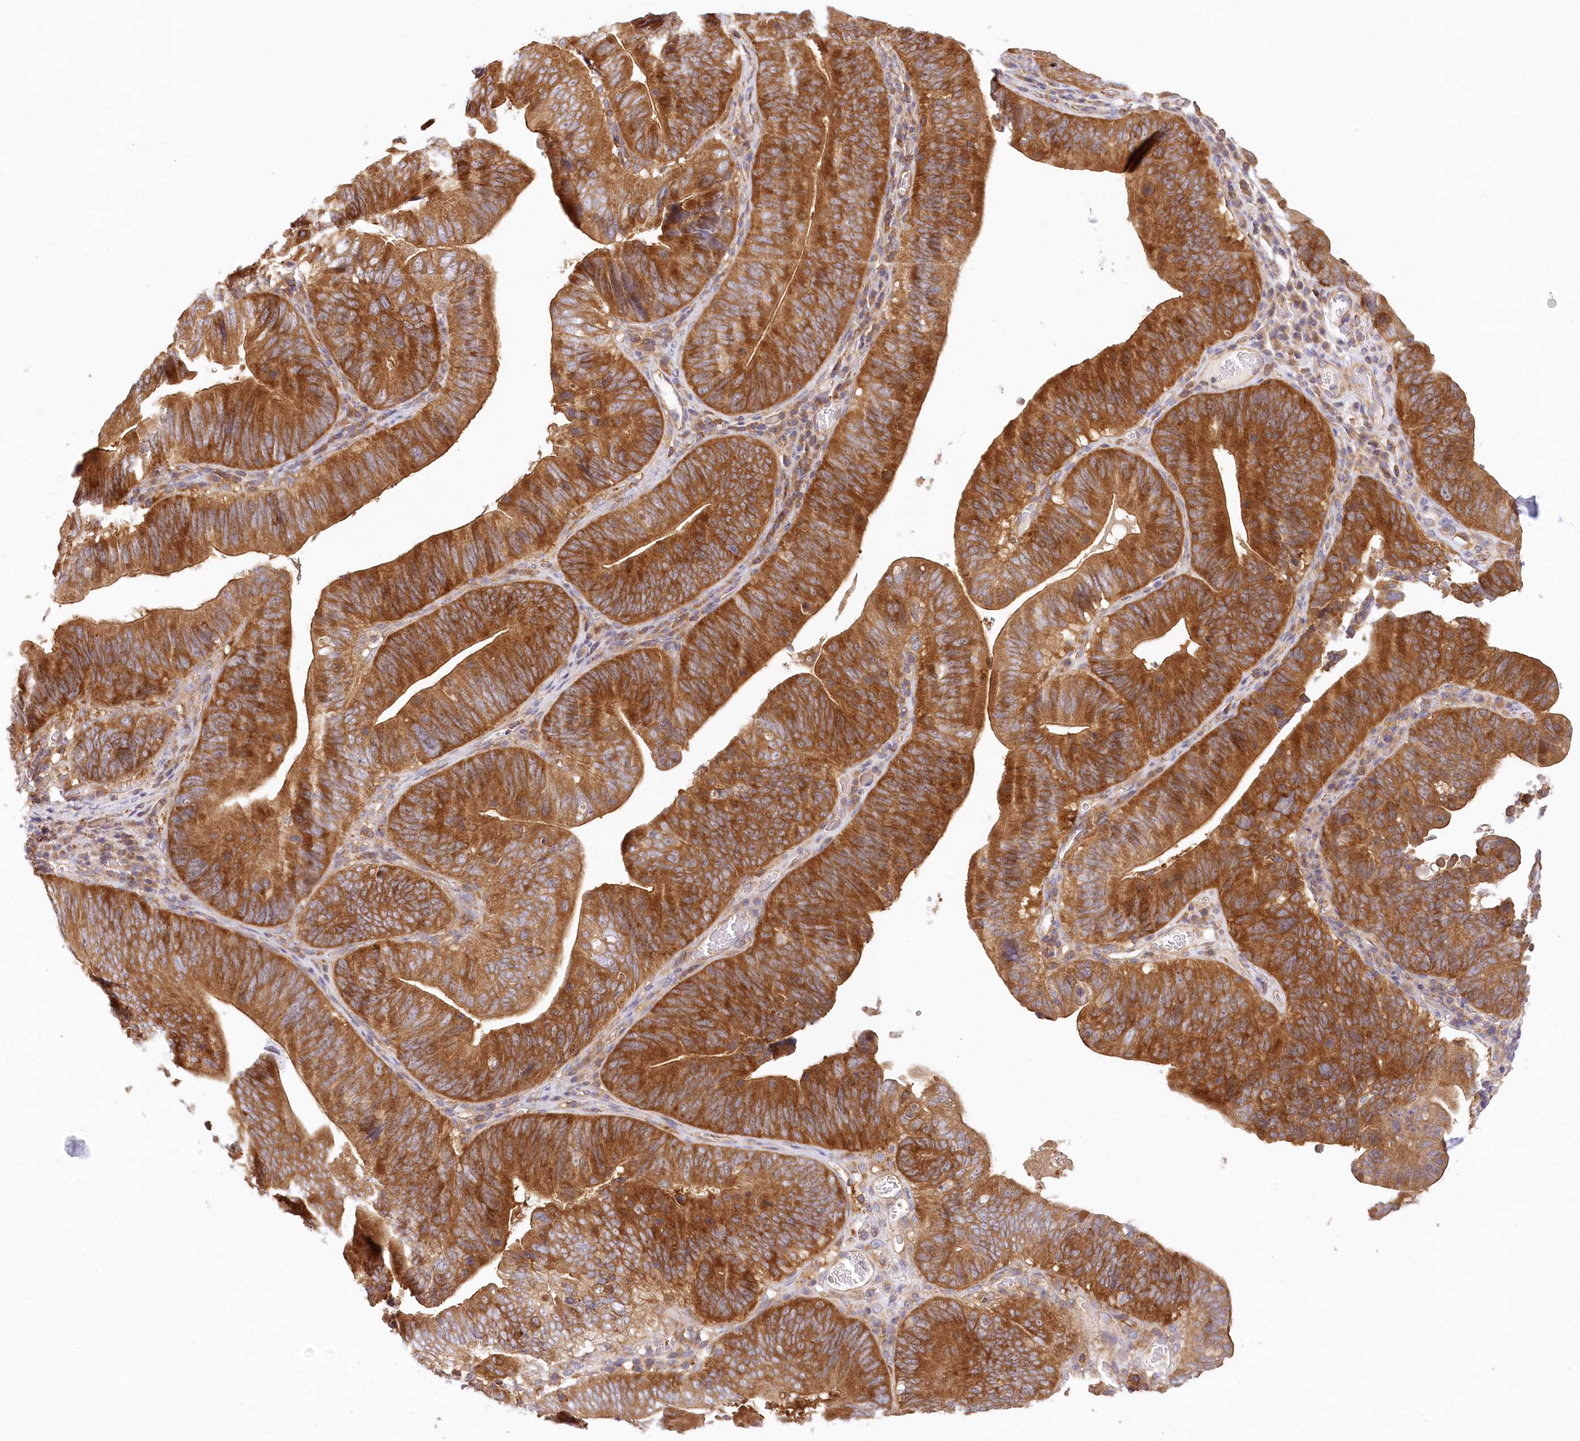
{"staining": {"intensity": "strong", "quantity": ">75%", "location": "cytoplasmic/membranous"}, "tissue": "pancreatic cancer", "cell_type": "Tumor cells", "image_type": "cancer", "snomed": [{"axis": "morphology", "description": "Adenocarcinoma, NOS"}, {"axis": "topography", "description": "Pancreas"}], "caption": "Protein expression analysis of human pancreatic cancer reveals strong cytoplasmic/membranous expression in approximately >75% of tumor cells. The protein of interest is shown in brown color, while the nuclei are stained blue.", "gene": "UMPS", "patient": {"sex": "male", "age": 63}}